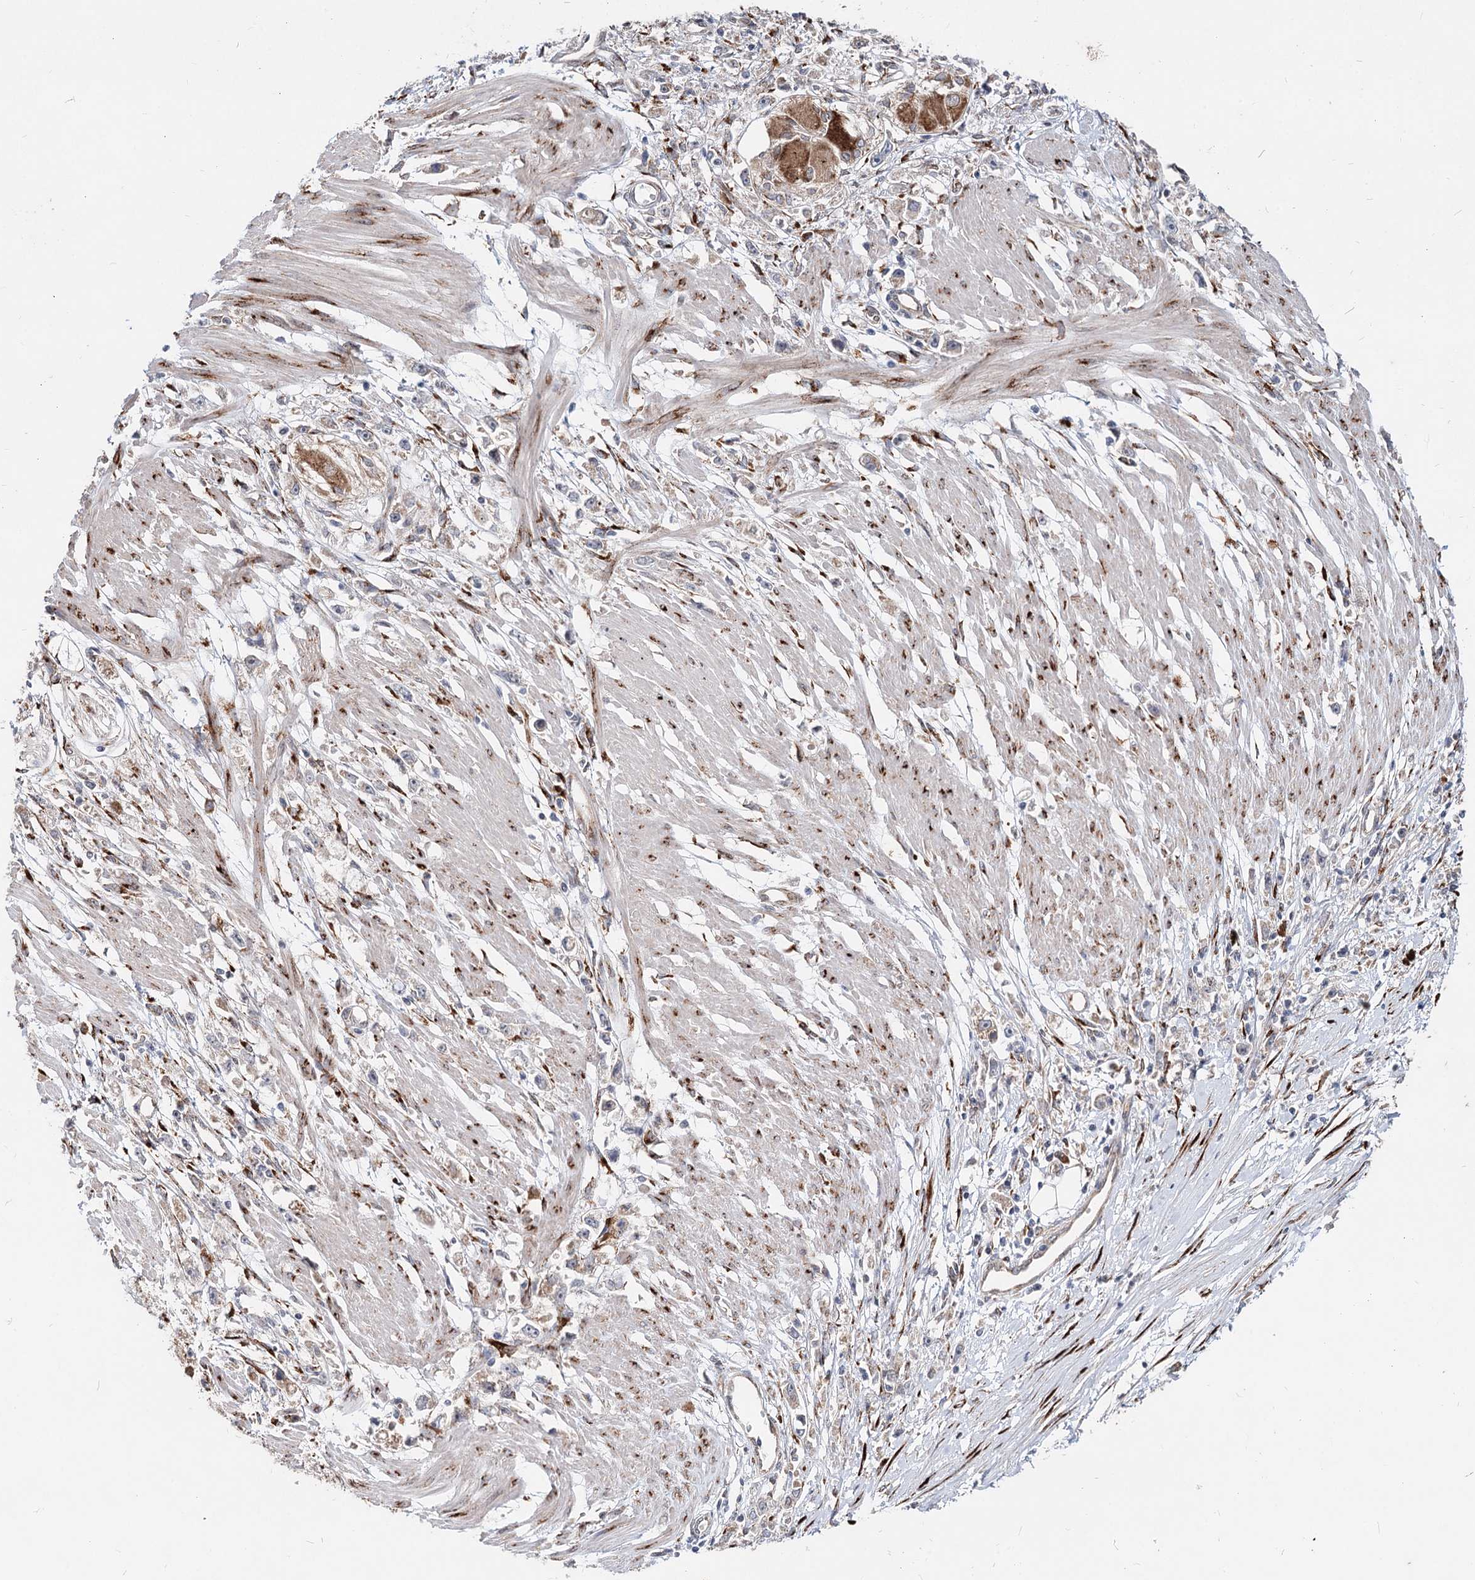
{"staining": {"intensity": "moderate", "quantity": ">75%", "location": "cytoplasmic/membranous"}, "tissue": "stomach cancer", "cell_type": "Tumor cells", "image_type": "cancer", "snomed": [{"axis": "morphology", "description": "Adenocarcinoma, NOS"}, {"axis": "topography", "description": "Stomach"}], "caption": "Immunohistochemistry staining of stomach cancer (adenocarcinoma), which displays medium levels of moderate cytoplasmic/membranous expression in about >75% of tumor cells indicating moderate cytoplasmic/membranous protein expression. The staining was performed using DAB (brown) for protein detection and nuclei were counterstained in hematoxylin (blue).", "gene": "SPART", "patient": {"sex": "female", "age": 59}}